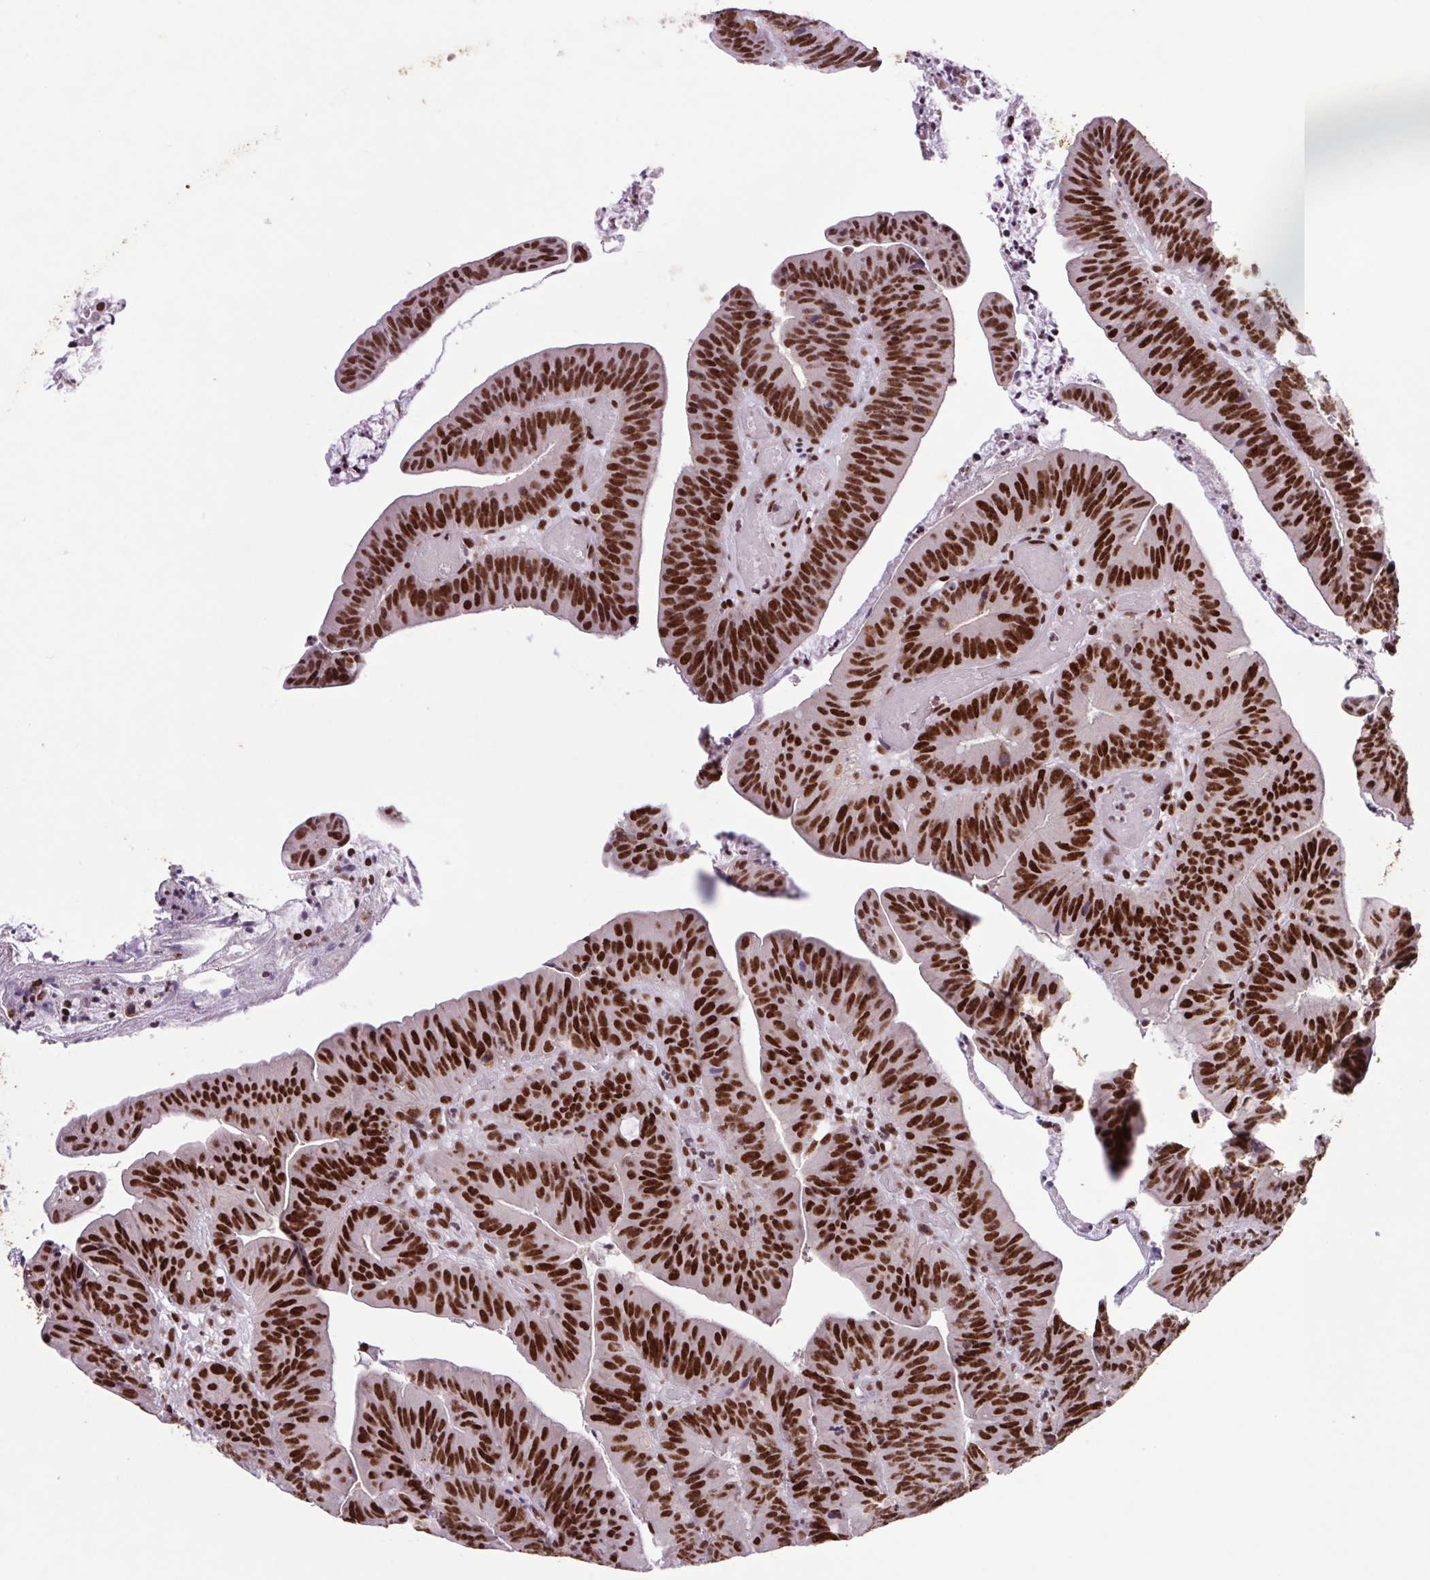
{"staining": {"intensity": "strong", "quantity": ">75%", "location": "nuclear"}, "tissue": "colorectal cancer", "cell_type": "Tumor cells", "image_type": "cancer", "snomed": [{"axis": "morphology", "description": "Adenocarcinoma, NOS"}, {"axis": "topography", "description": "Colon"}], "caption": "A photomicrograph showing strong nuclear staining in about >75% of tumor cells in adenocarcinoma (colorectal), as visualized by brown immunohistochemical staining.", "gene": "LDLRAD4", "patient": {"sex": "female", "age": 78}}